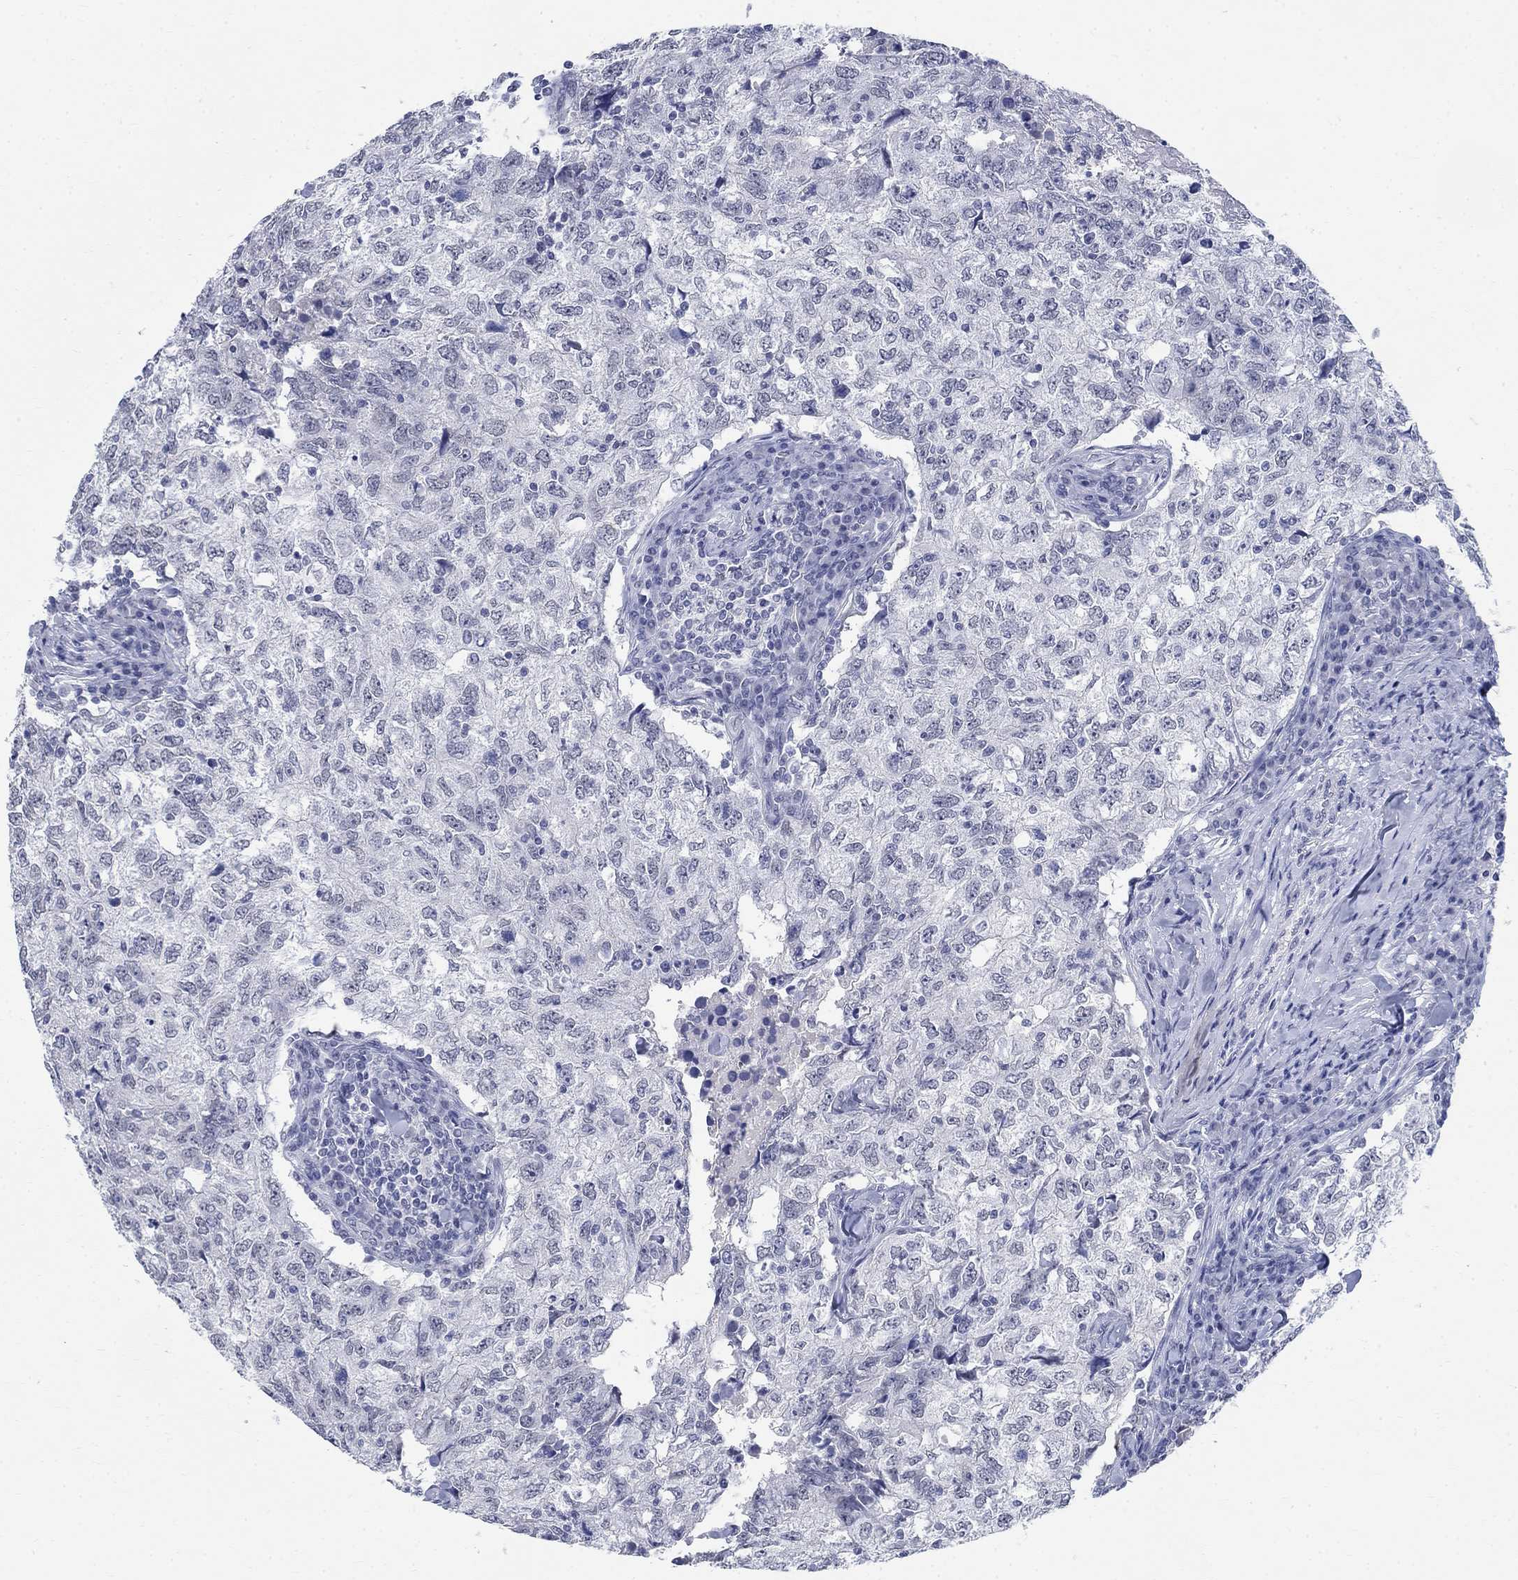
{"staining": {"intensity": "negative", "quantity": "none", "location": "none"}, "tissue": "breast cancer", "cell_type": "Tumor cells", "image_type": "cancer", "snomed": [{"axis": "morphology", "description": "Duct carcinoma"}, {"axis": "topography", "description": "Breast"}], "caption": "Immunohistochemical staining of breast cancer displays no significant expression in tumor cells.", "gene": "ANKS1B", "patient": {"sex": "female", "age": 30}}